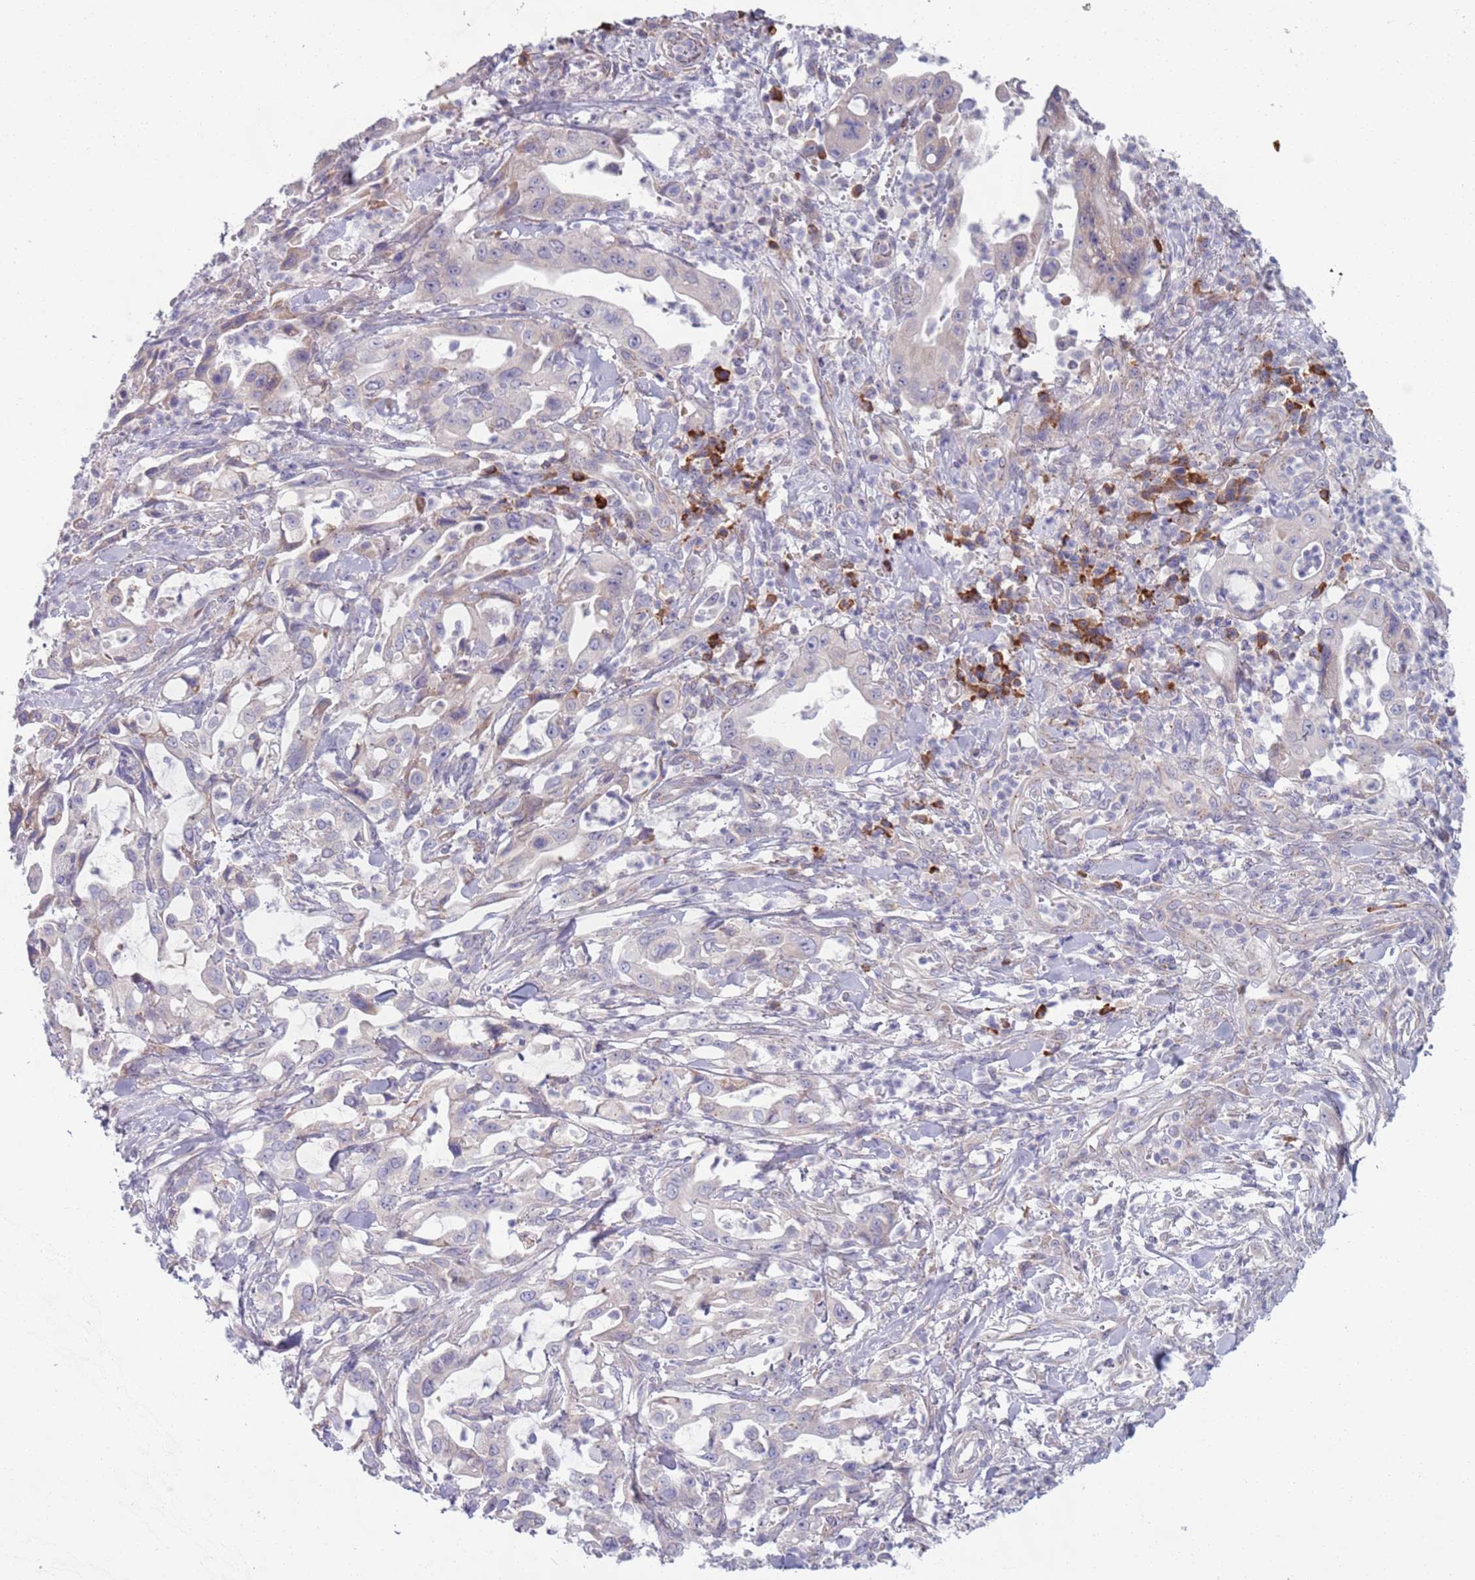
{"staining": {"intensity": "moderate", "quantity": "<25%", "location": "cytoplasmic/membranous"}, "tissue": "pancreatic cancer", "cell_type": "Tumor cells", "image_type": "cancer", "snomed": [{"axis": "morphology", "description": "Adenocarcinoma, NOS"}, {"axis": "topography", "description": "Pancreas"}], "caption": "Approximately <25% of tumor cells in human pancreatic adenocarcinoma exhibit moderate cytoplasmic/membranous protein positivity as visualized by brown immunohistochemical staining.", "gene": "LTB", "patient": {"sex": "female", "age": 61}}